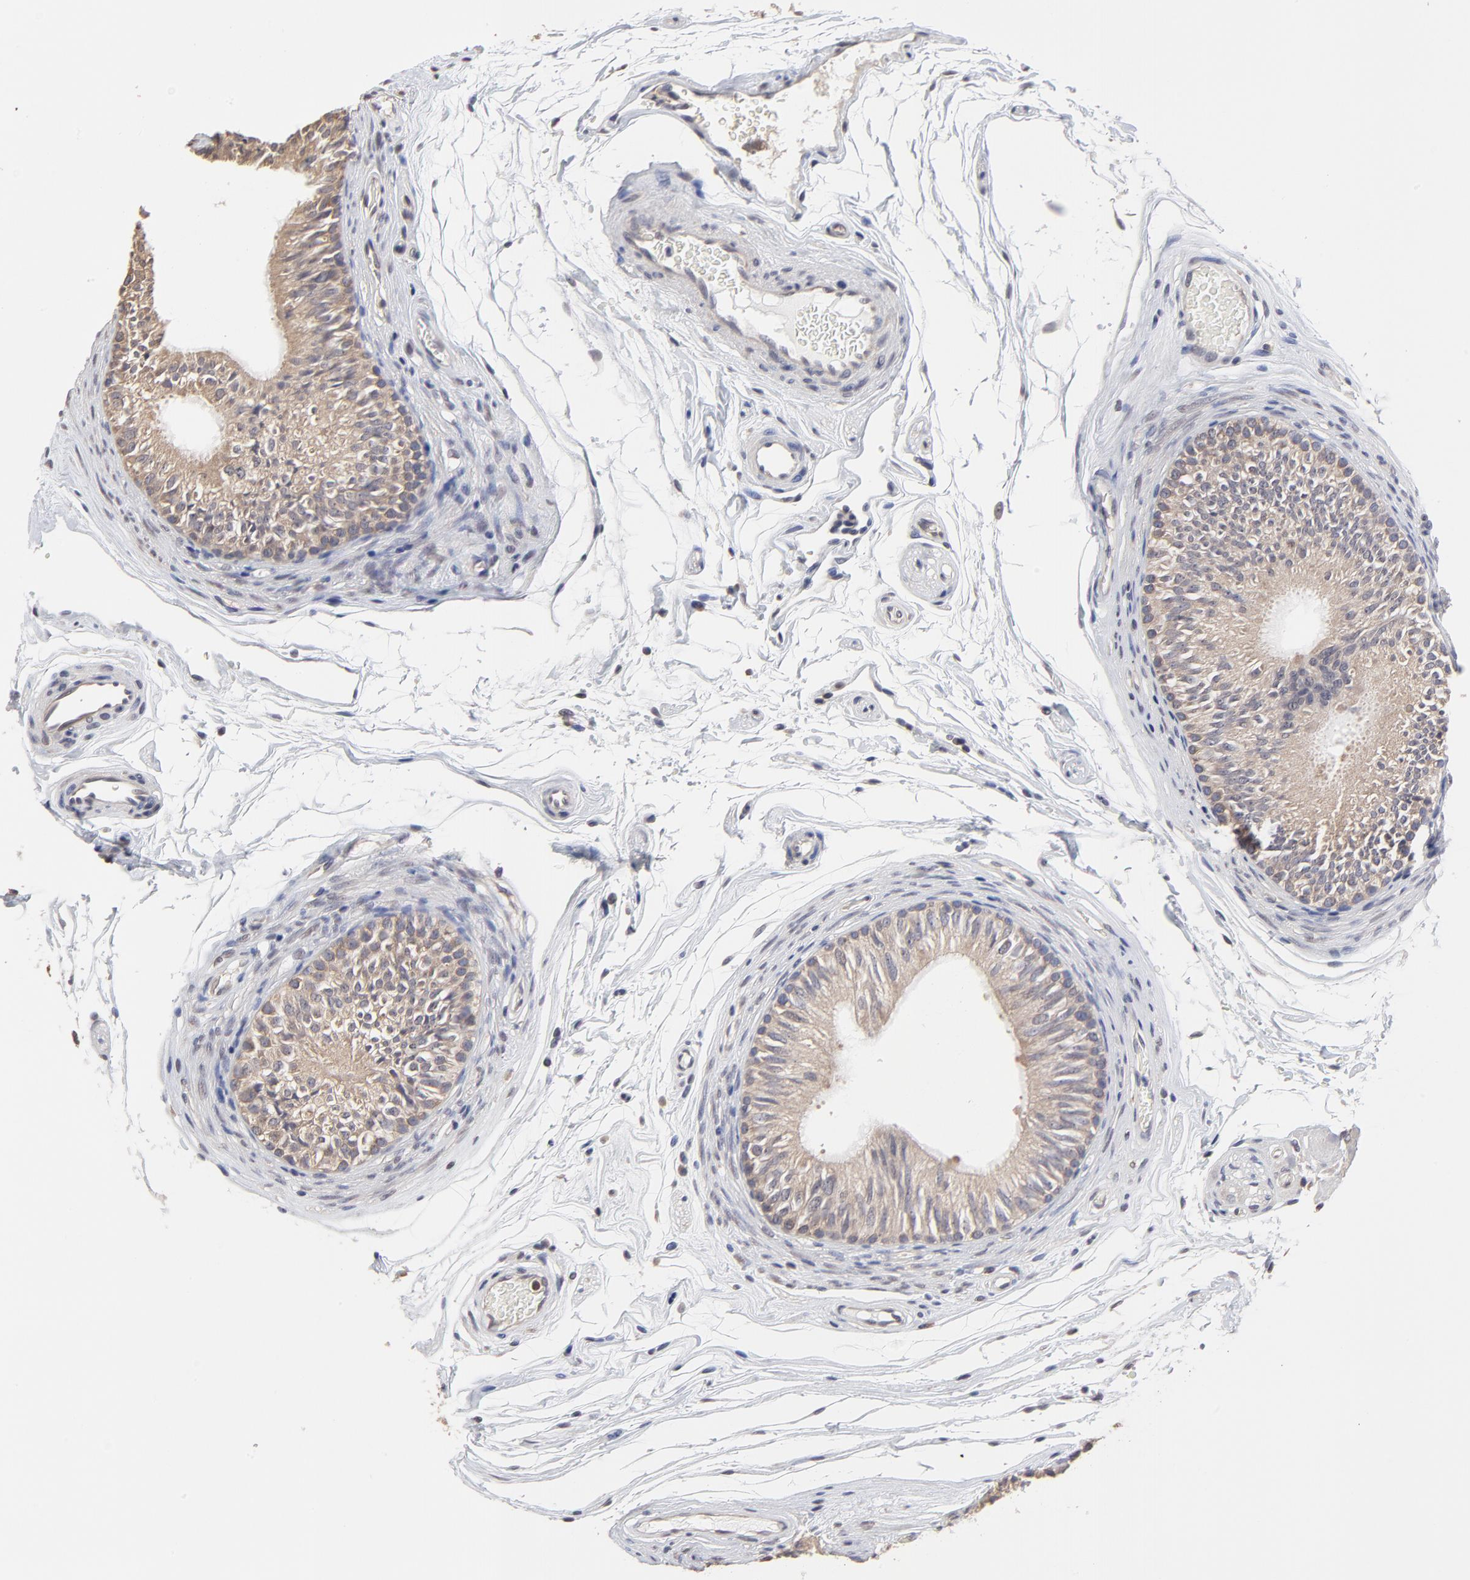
{"staining": {"intensity": "moderate", "quantity": ">75%", "location": "cytoplasmic/membranous"}, "tissue": "epididymis", "cell_type": "Glandular cells", "image_type": "normal", "snomed": [{"axis": "morphology", "description": "Normal tissue, NOS"}, {"axis": "topography", "description": "Testis"}, {"axis": "topography", "description": "Epididymis"}], "caption": "An IHC photomicrograph of normal tissue is shown. Protein staining in brown labels moderate cytoplasmic/membranous positivity in epididymis within glandular cells. The staining is performed using DAB brown chromogen to label protein expression. The nuclei are counter-stained blue using hematoxylin.", "gene": "CCT2", "patient": {"sex": "male", "age": 36}}